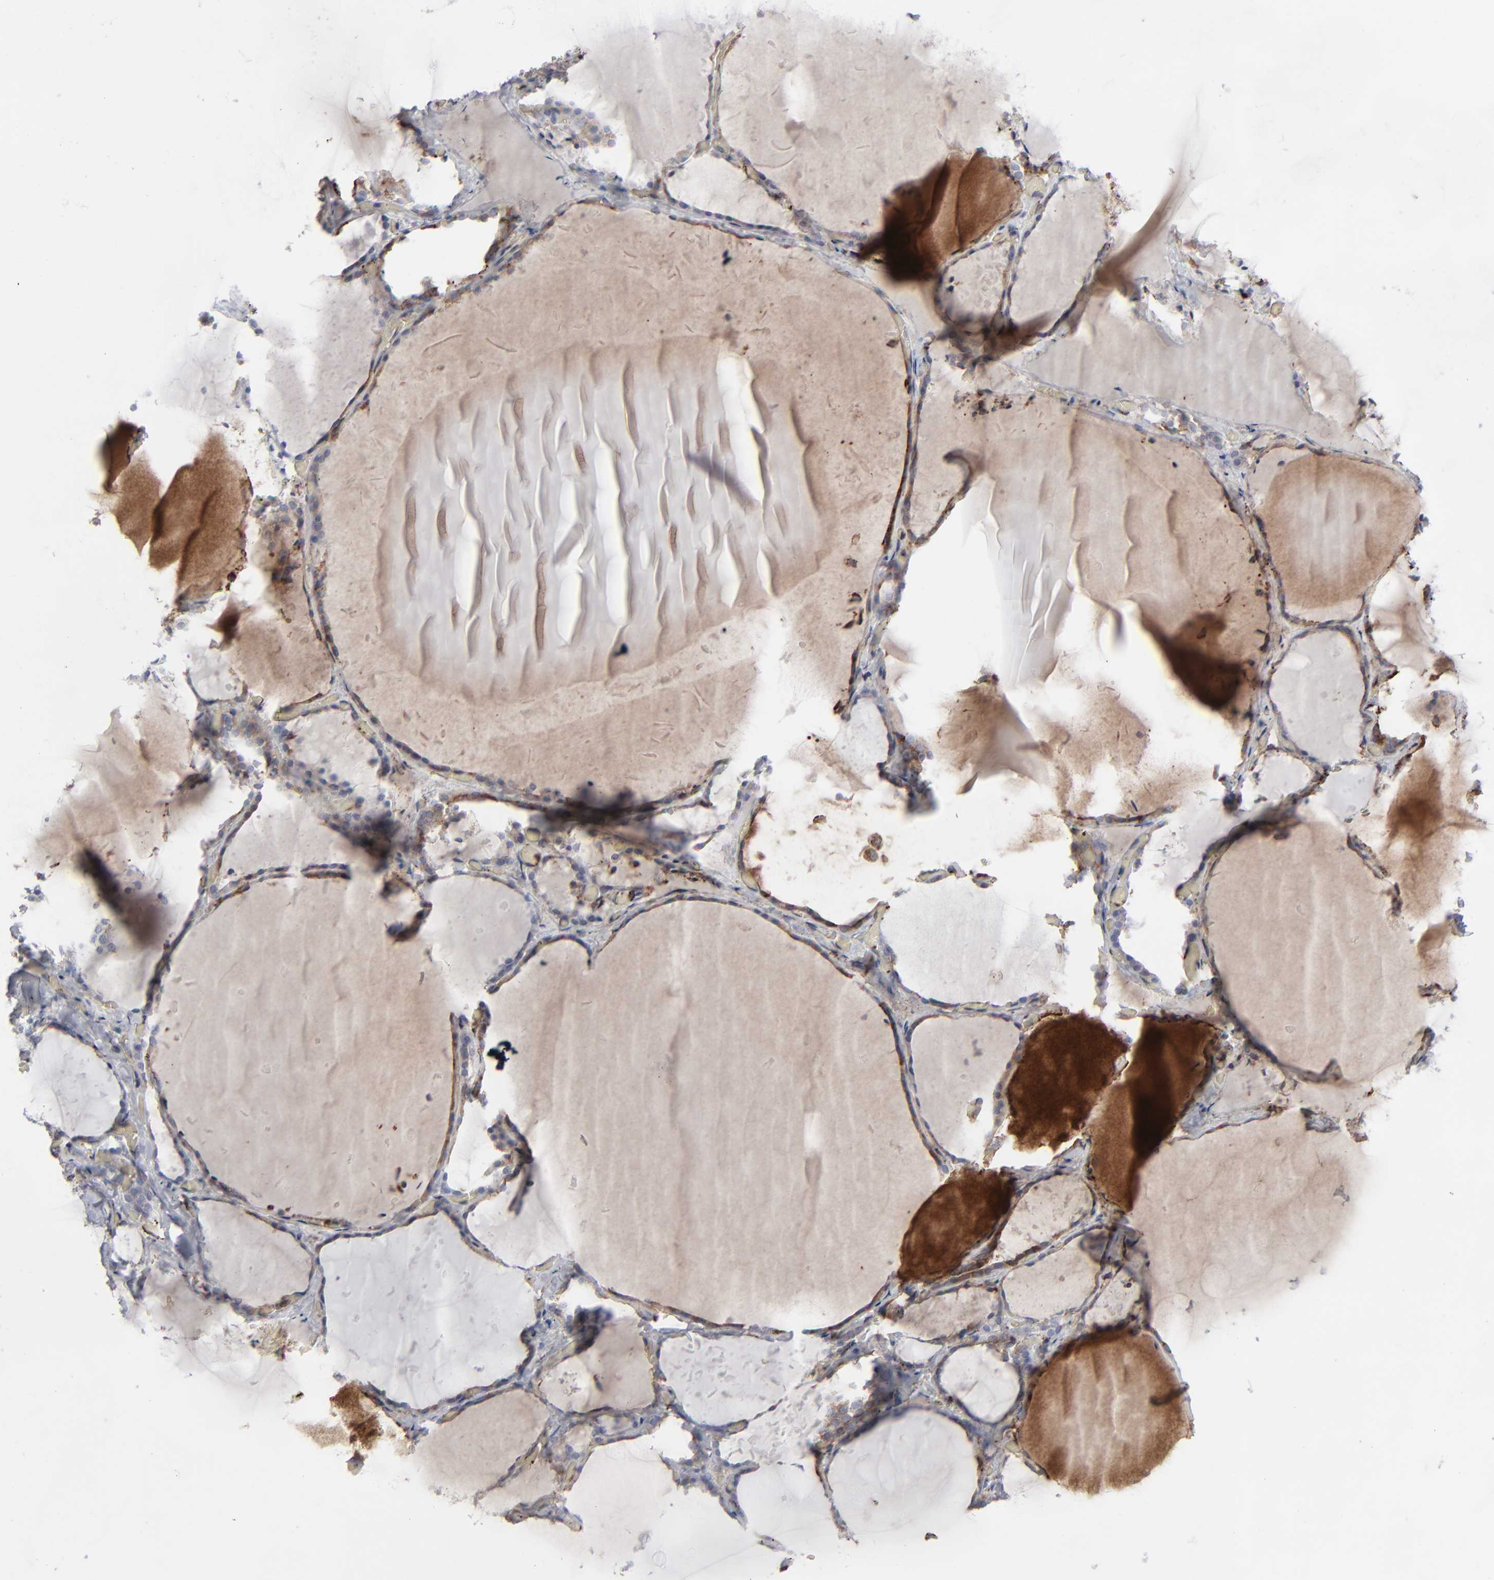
{"staining": {"intensity": "negative", "quantity": "none", "location": "none"}, "tissue": "thyroid gland", "cell_type": "Glandular cells", "image_type": "normal", "snomed": [{"axis": "morphology", "description": "Normal tissue, NOS"}, {"axis": "topography", "description": "Thyroid gland"}], "caption": "Glandular cells show no significant expression in normal thyroid gland.", "gene": "SPARC", "patient": {"sex": "female", "age": 22}}